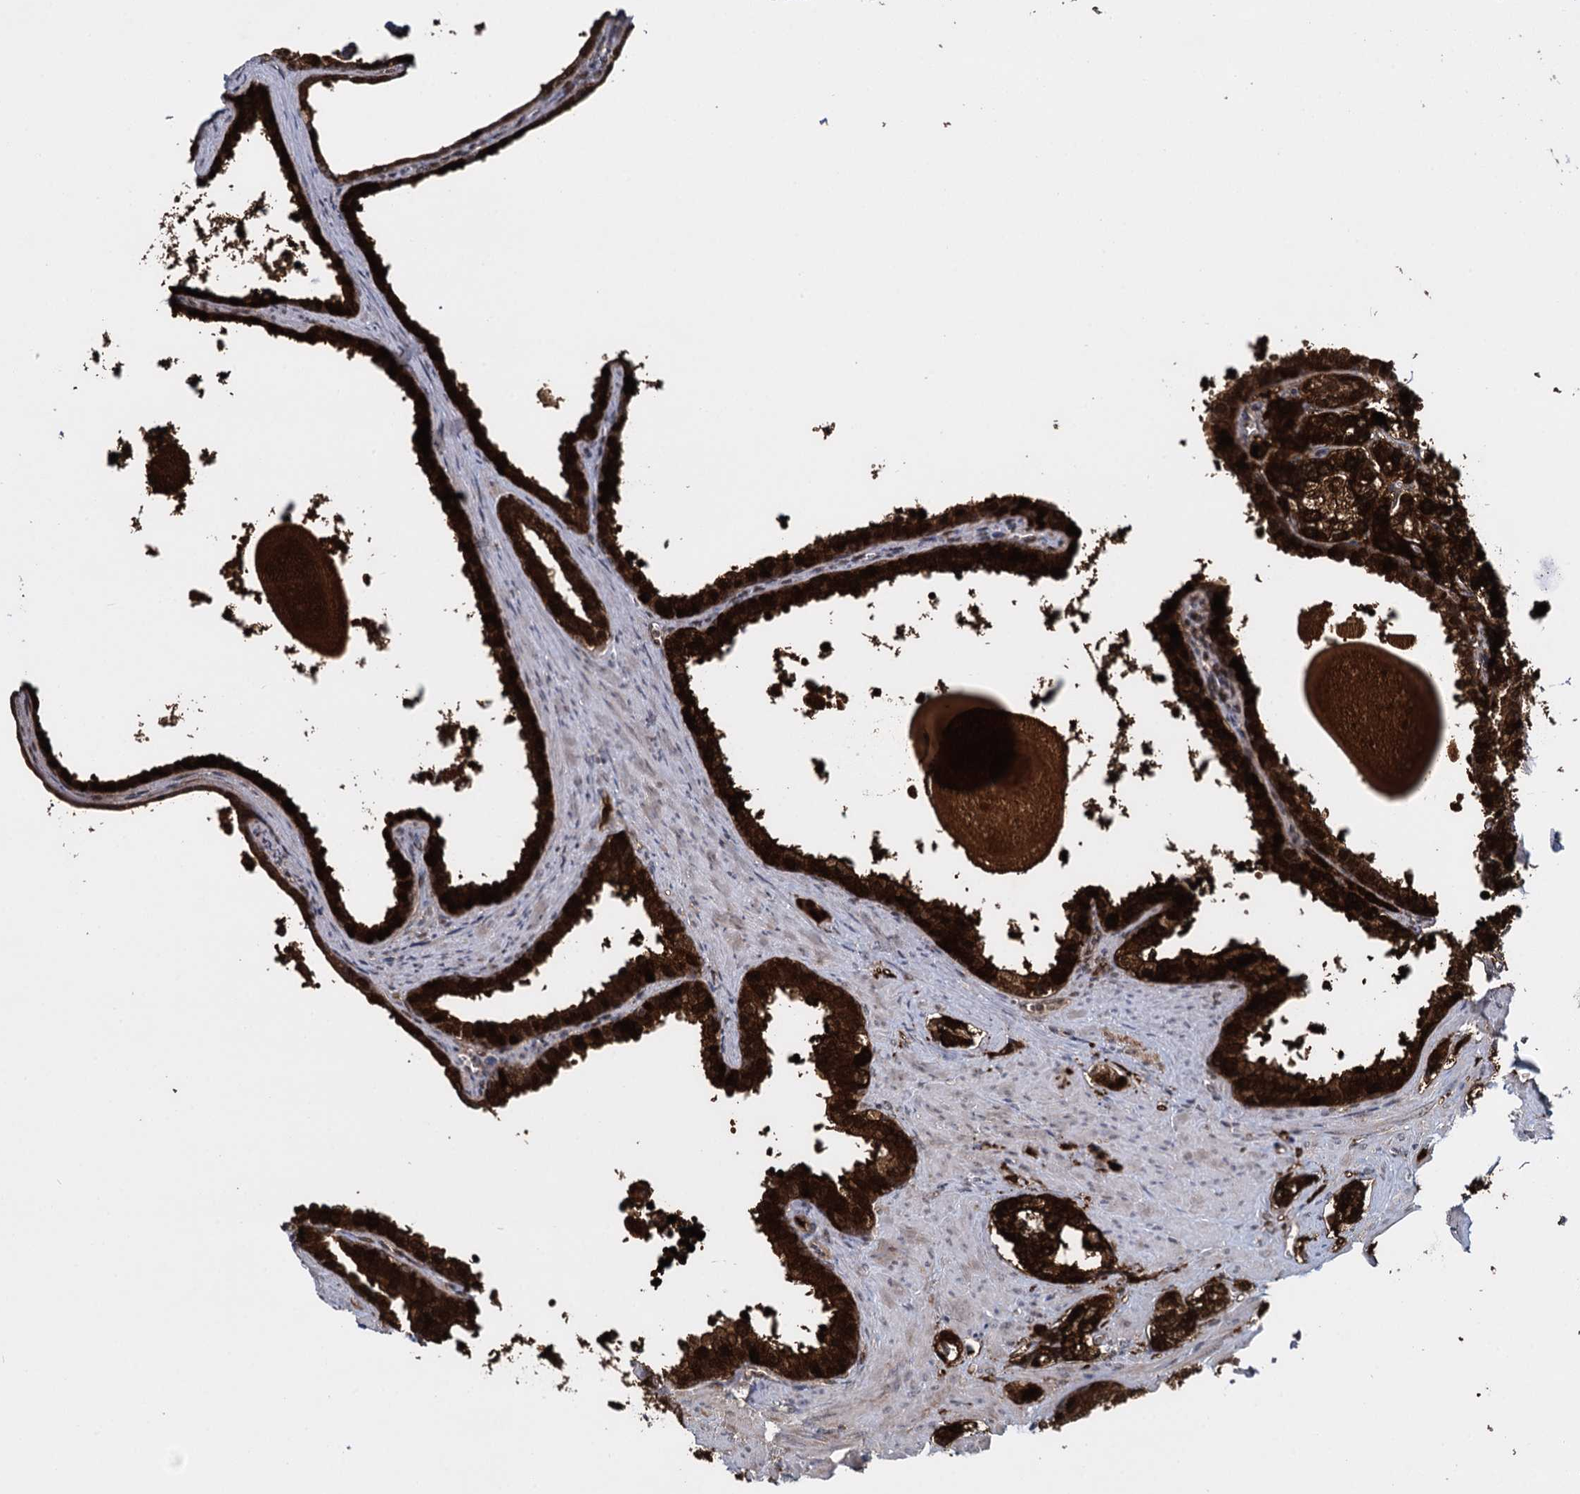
{"staining": {"intensity": "strong", "quantity": ">75%", "location": "cytoplasmic/membranous,nuclear"}, "tissue": "prostate cancer", "cell_type": "Tumor cells", "image_type": "cancer", "snomed": [{"axis": "morphology", "description": "Adenocarcinoma, High grade"}, {"axis": "topography", "description": "Prostate"}], "caption": "Prostate cancer tissue displays strong cytoplasmic/membranous and nuclear staining in approximately >75% of tumor cells The protein is stained brown, and the nuclei are stained in blue (DAB (3,3'-diaminobenzidine) IHC with brightfield microscopy, high magnification).", "gene": "GLO1", "patient": {"sex": "male", "age": 66}}